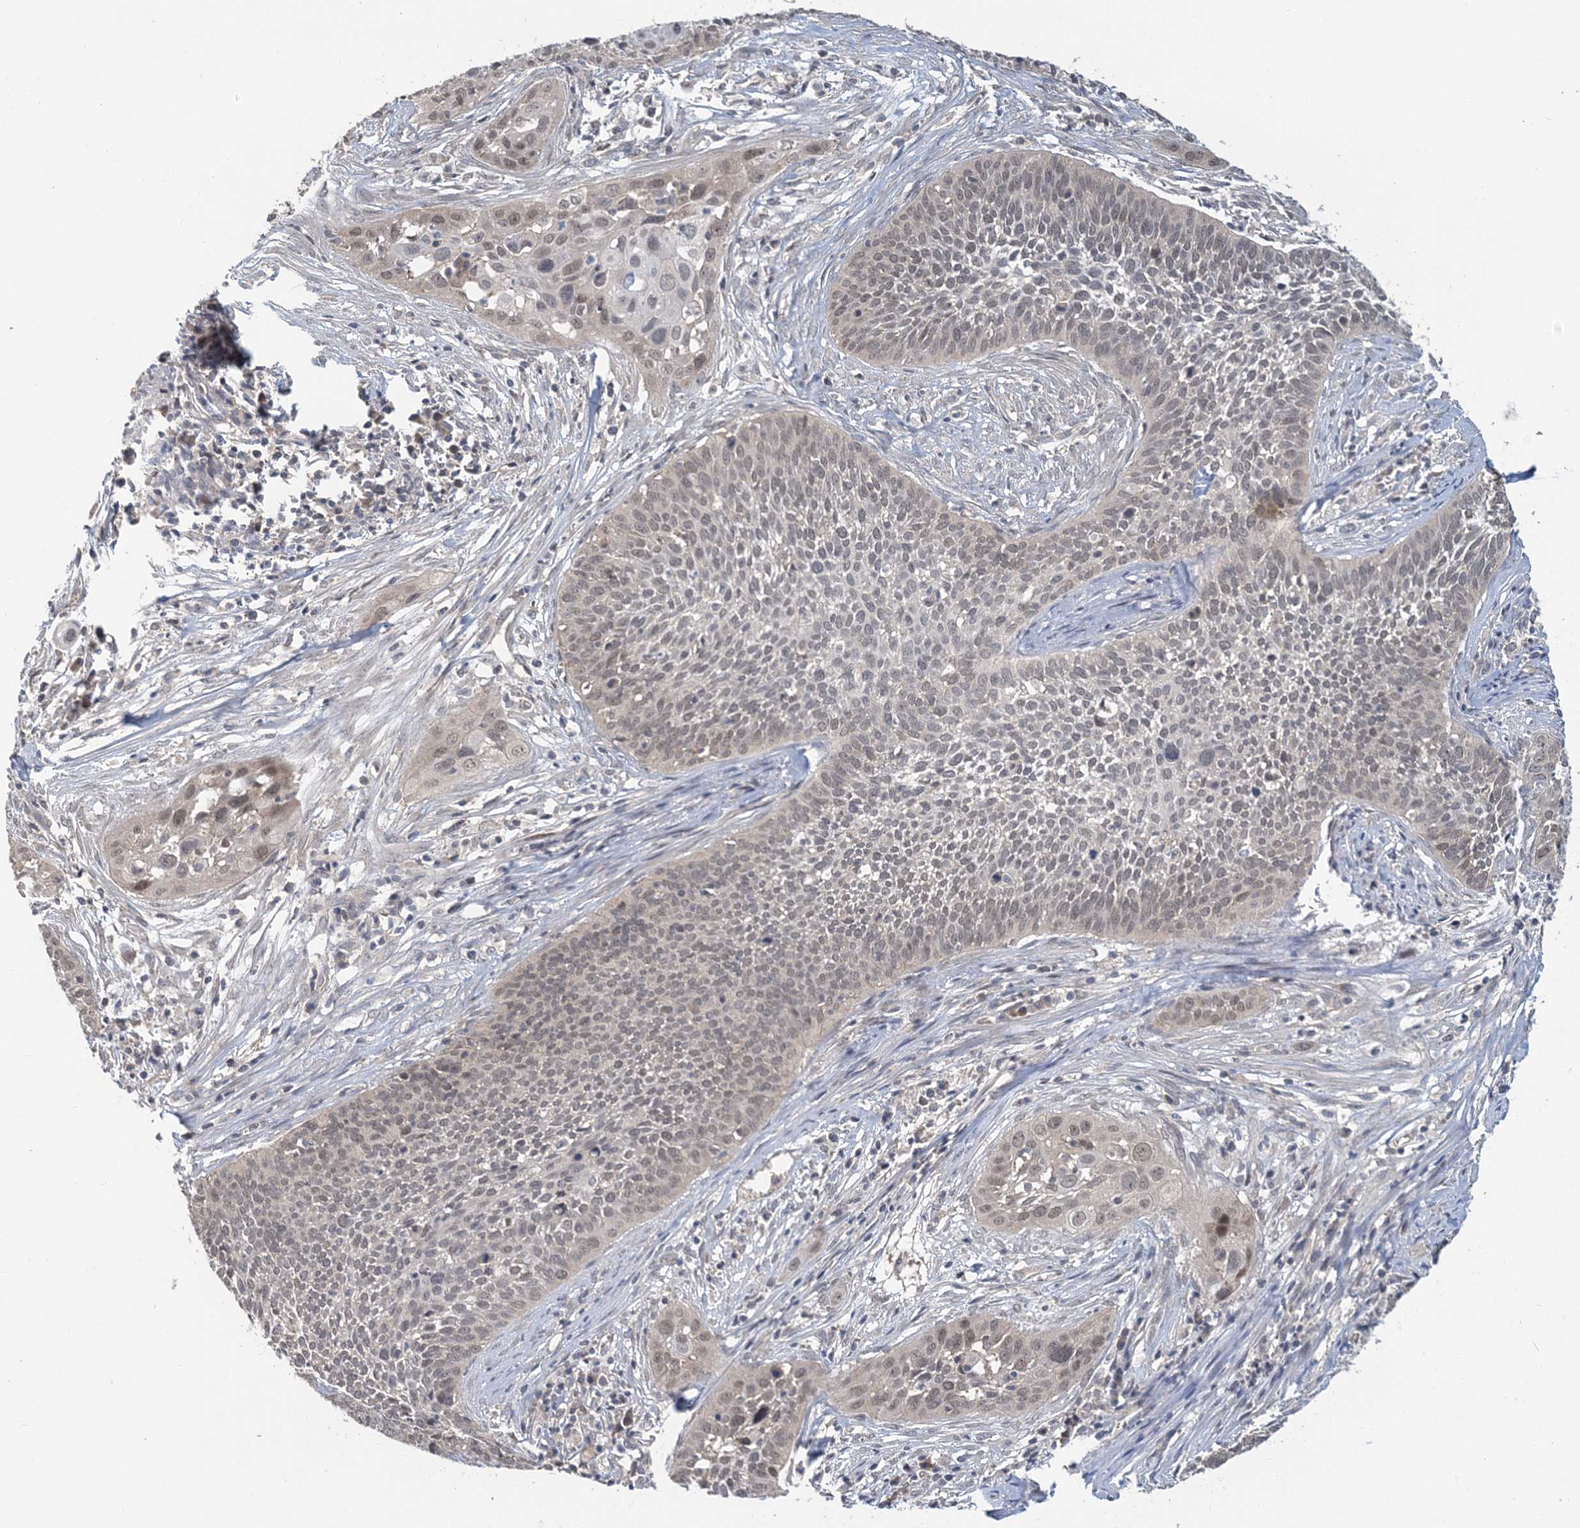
{"staining": {"intensity": "weak", "quantity": ">75%", "location": "nuclear"}, "tissue": "cervical cancer", "cell_type": "Tumor cells", "image_type": "cancer", "snomed": [{"axis": "morphology", "description": "Squamous cell carcinoma, NOS"}, {"axis": "topography", "description": "Cervix"}], "caption": "Human cervical squamous cell carcinoma stained for a protein (brown) demonstrates weak nuclear positive positivity in about >75% of tumor cells.", "gene": "RNF25", "patient": {"sex": "female", "age": 34}}